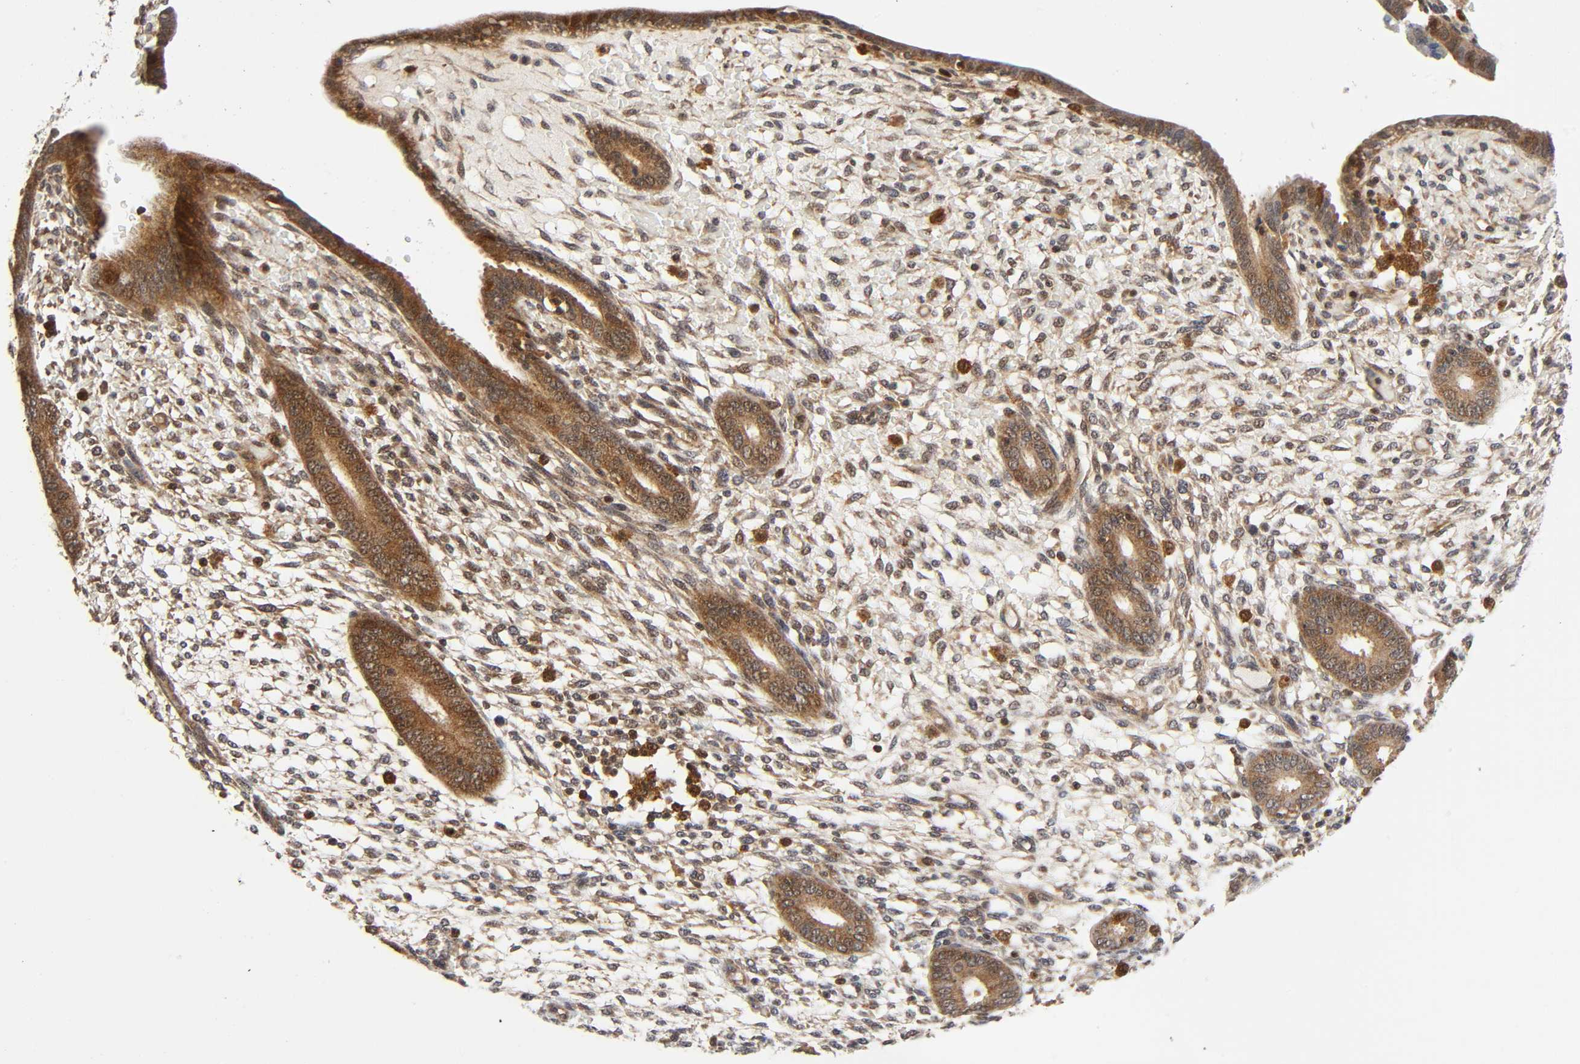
{"staining": {"intensity": "negative", "quantity": "none", "location": "none"}, "tissue": "endometrium", "cell_type": "Cells in endometrial stroma", "image_type": "normal", "snomed": [{"axis": "morphology", "description": "Normal tissue, NOS"}, {"axis": "topography", "description": "Endometrium"}], "caption": "High power microscopy micrograph of an IHC histopathology image of normal endometrium, revealing no significant staining in cells in endometrial stroma.", "gene": "CASP9", "patient": {"sex": "female", "age": 42}}